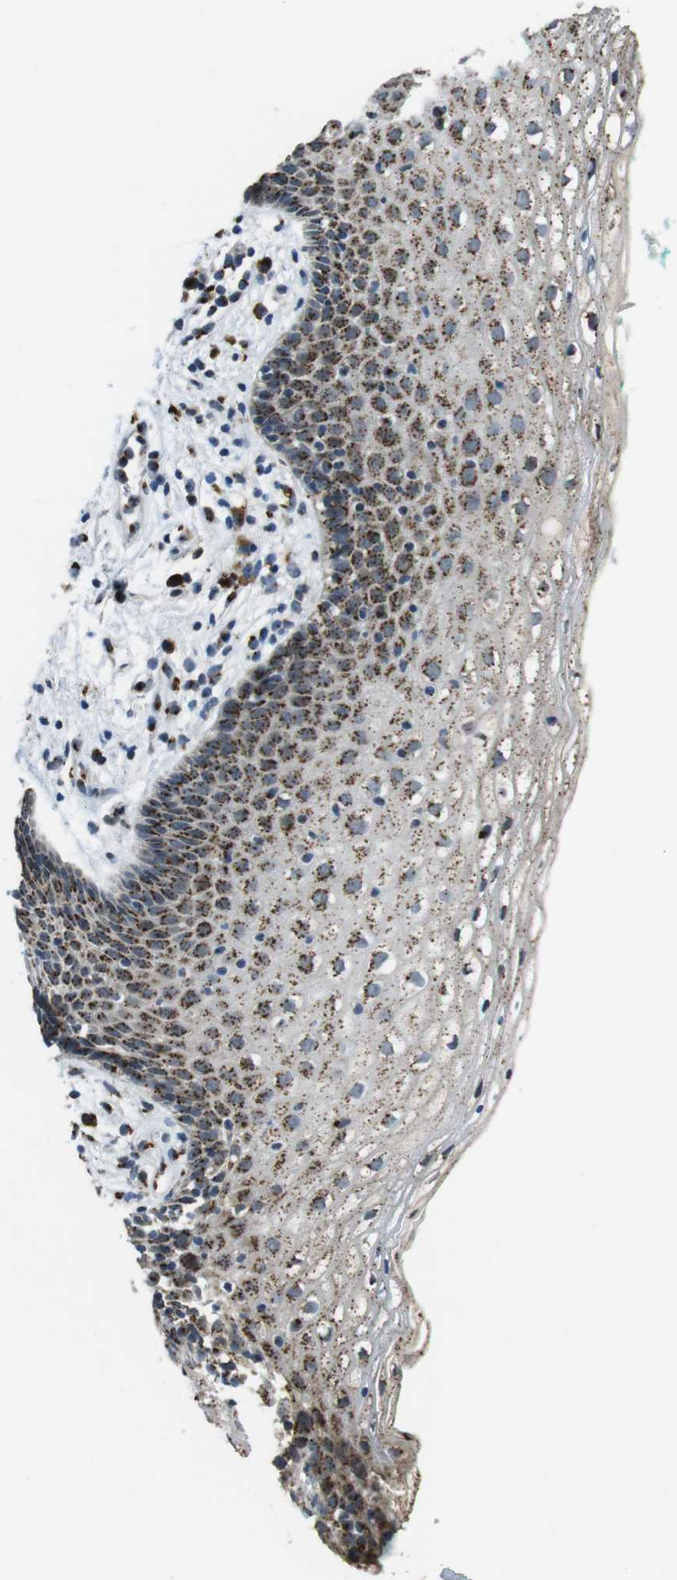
{"staining": {"intensity": "strong", "quantity": ">75%", "location": "cytoplasmic/membranous"}, "tissue": "vagina", "cell_type": "Squamous epithelial cells", "image_type": "normal", "snomed": [{"axis": "morphology", "description": "Normal tissue, NOS"}, {"axis": "topography", "description": "Vagina"}], "caption": "Squamous epithelial cells show high levels of strong cytoplasmic/membranous expression in approximately >75% of cells in unremarkable human vagina.", "gene": "ZFPL1", "patient": {"sex": "female", "age": 44}}